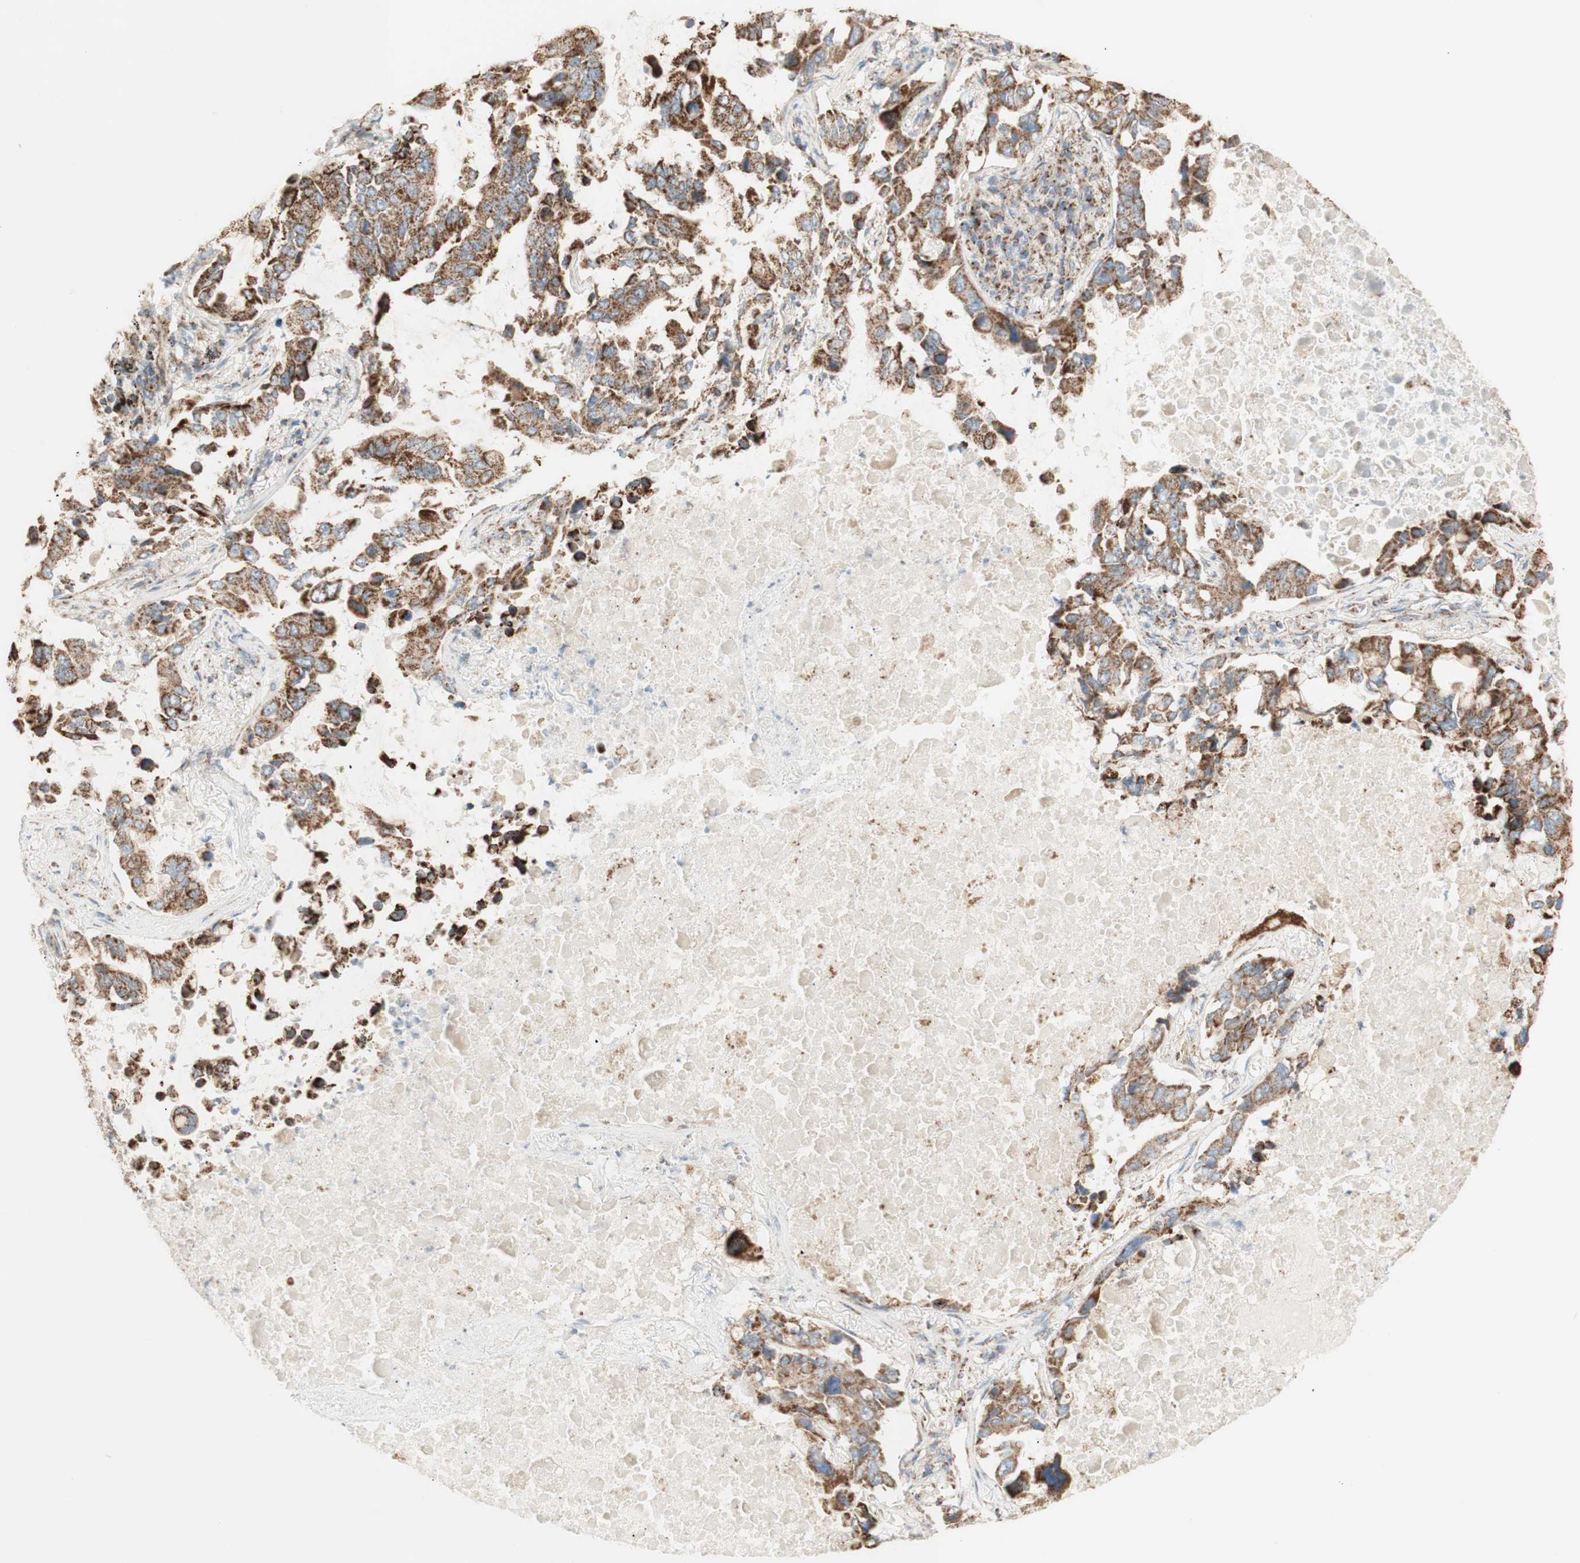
{"staining": {"intensity": "moderate", "quantity": ">75%", "location": "cytoplasmic/membranous"}, "tissue": "lung cancer", "cell_type": "Tumor cells", "image_type": "cancer", "snomed": [{"axis": "morphology", "description": "Adenocarcinoma, NOS"}, {"axis": "topography", "description": "Lung"}], "caption": "High-power microscopy captured an IHC photomicrograph of lung cancer (adenocarcinoma), revealing moderate cytoplasmic/membranous expression in about >75% of tumor cells.", "gene": "LETM1", "patient": {"sex": "male", "age": 64}}